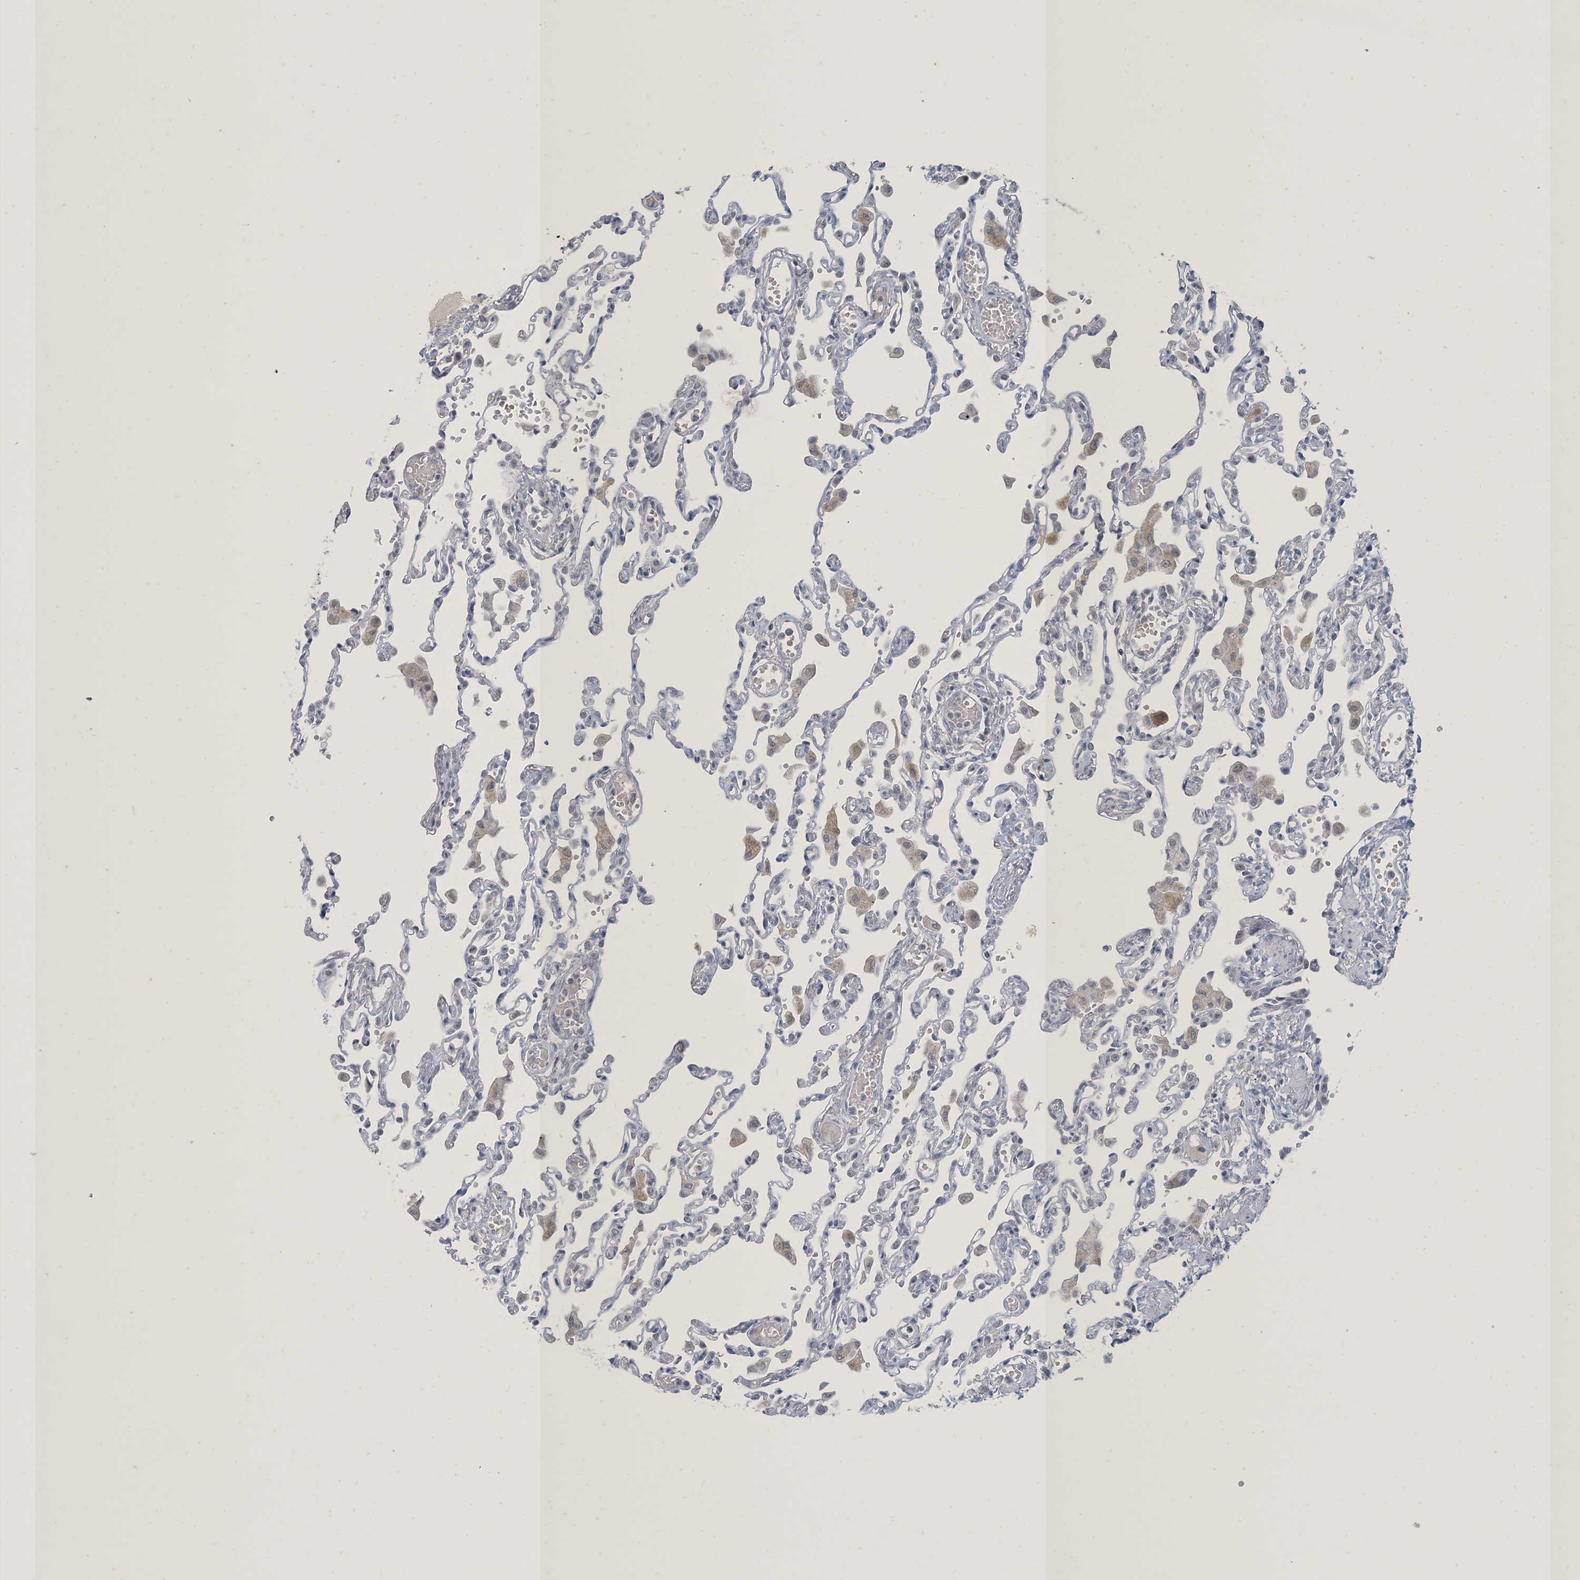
{"staining": {"intensity": "negative", "quantity": "none", "location": "none"}, "tissue": "lung", "cell_type": "Alveolar cells", "image_type": "normal", "snomed": [{"axis": "morphology", "description": "Normal tissue, NOS"}, {"axis": "topography", "description": "Bronchus"}, {"axis": "topography", "description": "Lung"}], "caption": "Immunohistochemistry (IHC) photomicrograph of unremarkable human lung stained for a protein (brown), which displays no staining in alveolar cells. (DAB immunohistochemistry (IHC) with hematoxylin counter stain).", "gene": "ZNF674", "patient": {"sex": "female", "age": 49}}